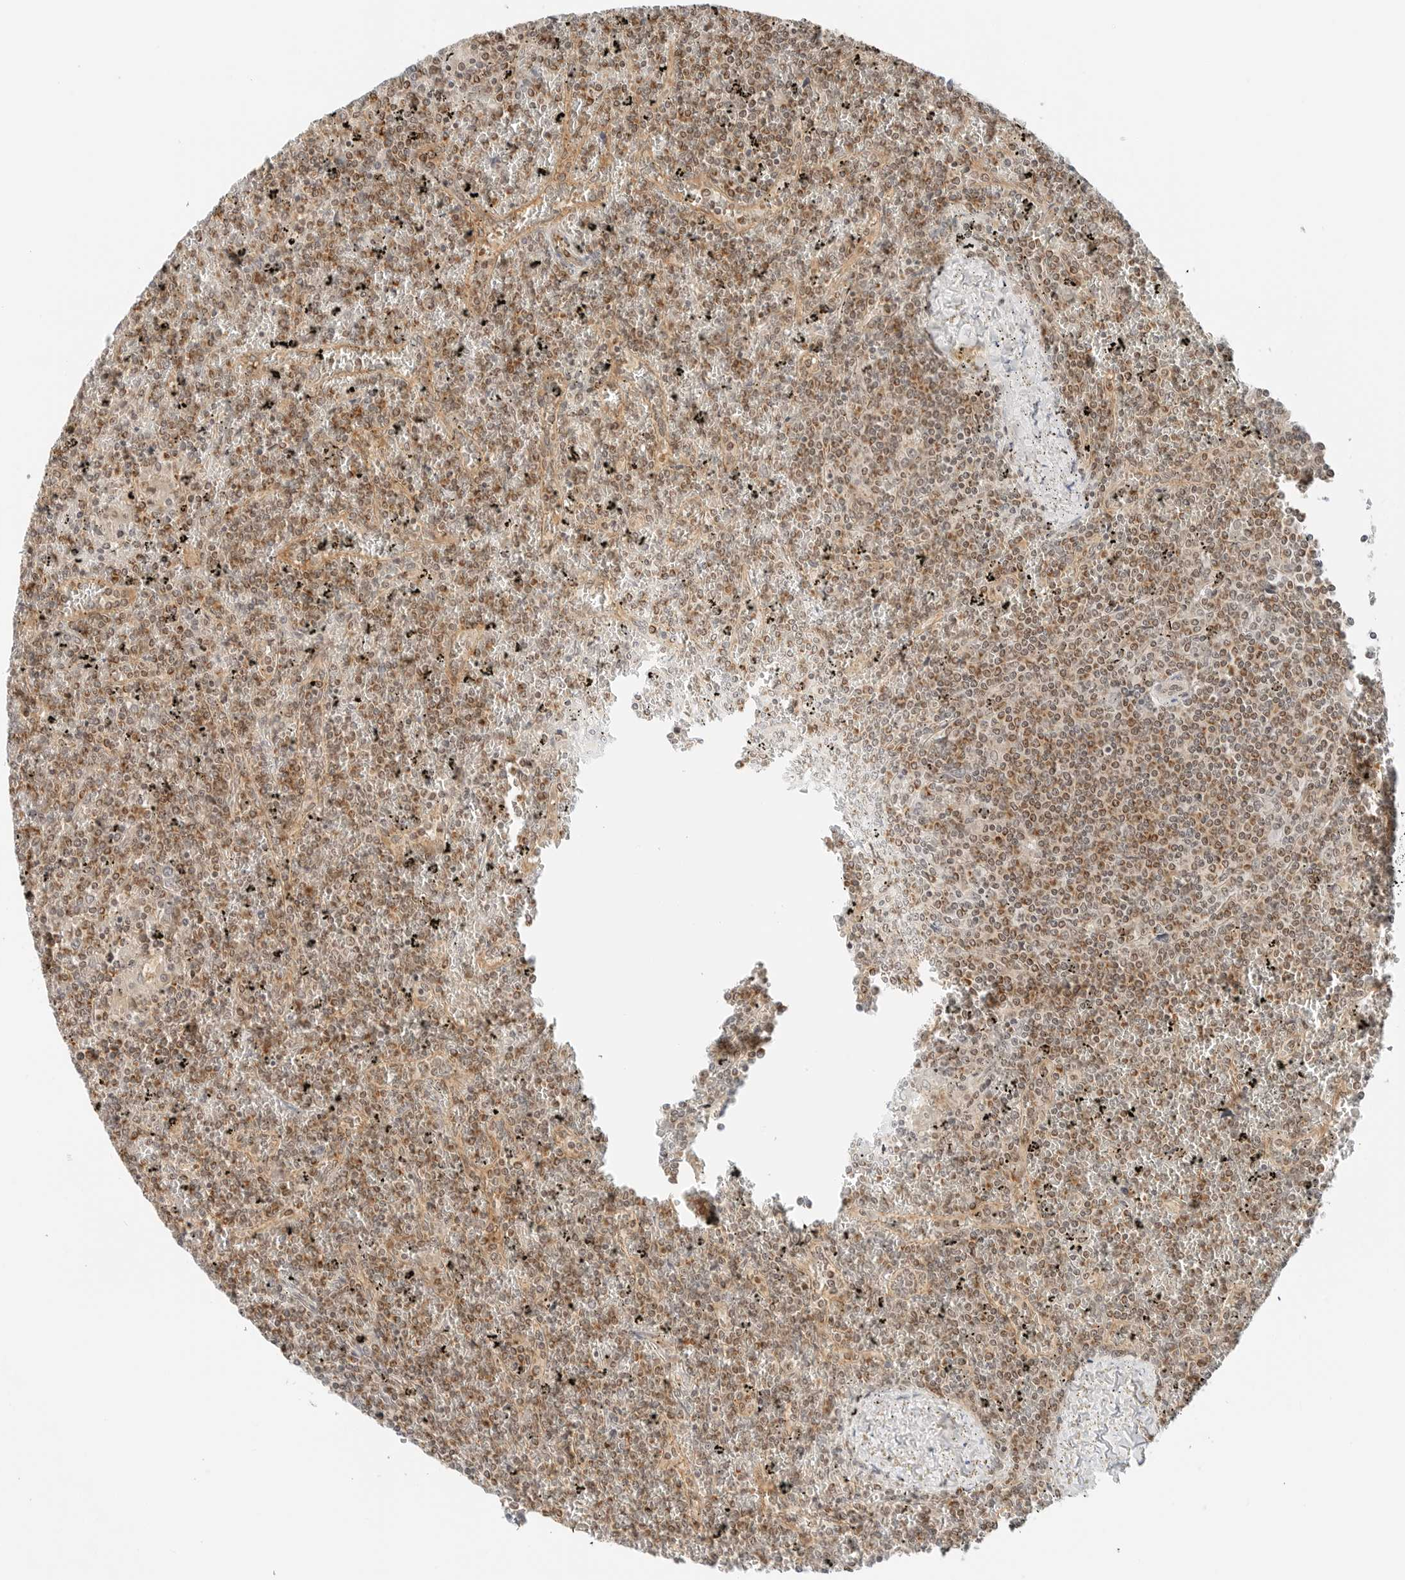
{"staining": {"intensity": "weak", "quantity": ">75%", "location": "cytoplasmic/membranous,nuclear"}, "tissue": "lymphoma", "cell_type": "Tumor cells", "image_type": "cancer", "snomed": [{"axis": "morphology", "description": "Malignant lymphoma, non-Hodgkin's type, Low grade"}, {"axis": "topography", "description": "Spleen"}], "caption": "About >75% of tumor cells in malignant lymphoma, non-Hodgkin's type (low-grade) show weak cytoplasmic/membranous and nuclear protein expression as visualized by brown immunohistochemical staining.", "gene": "IQCC", "patient": {"sex": "female", "age": 19}}